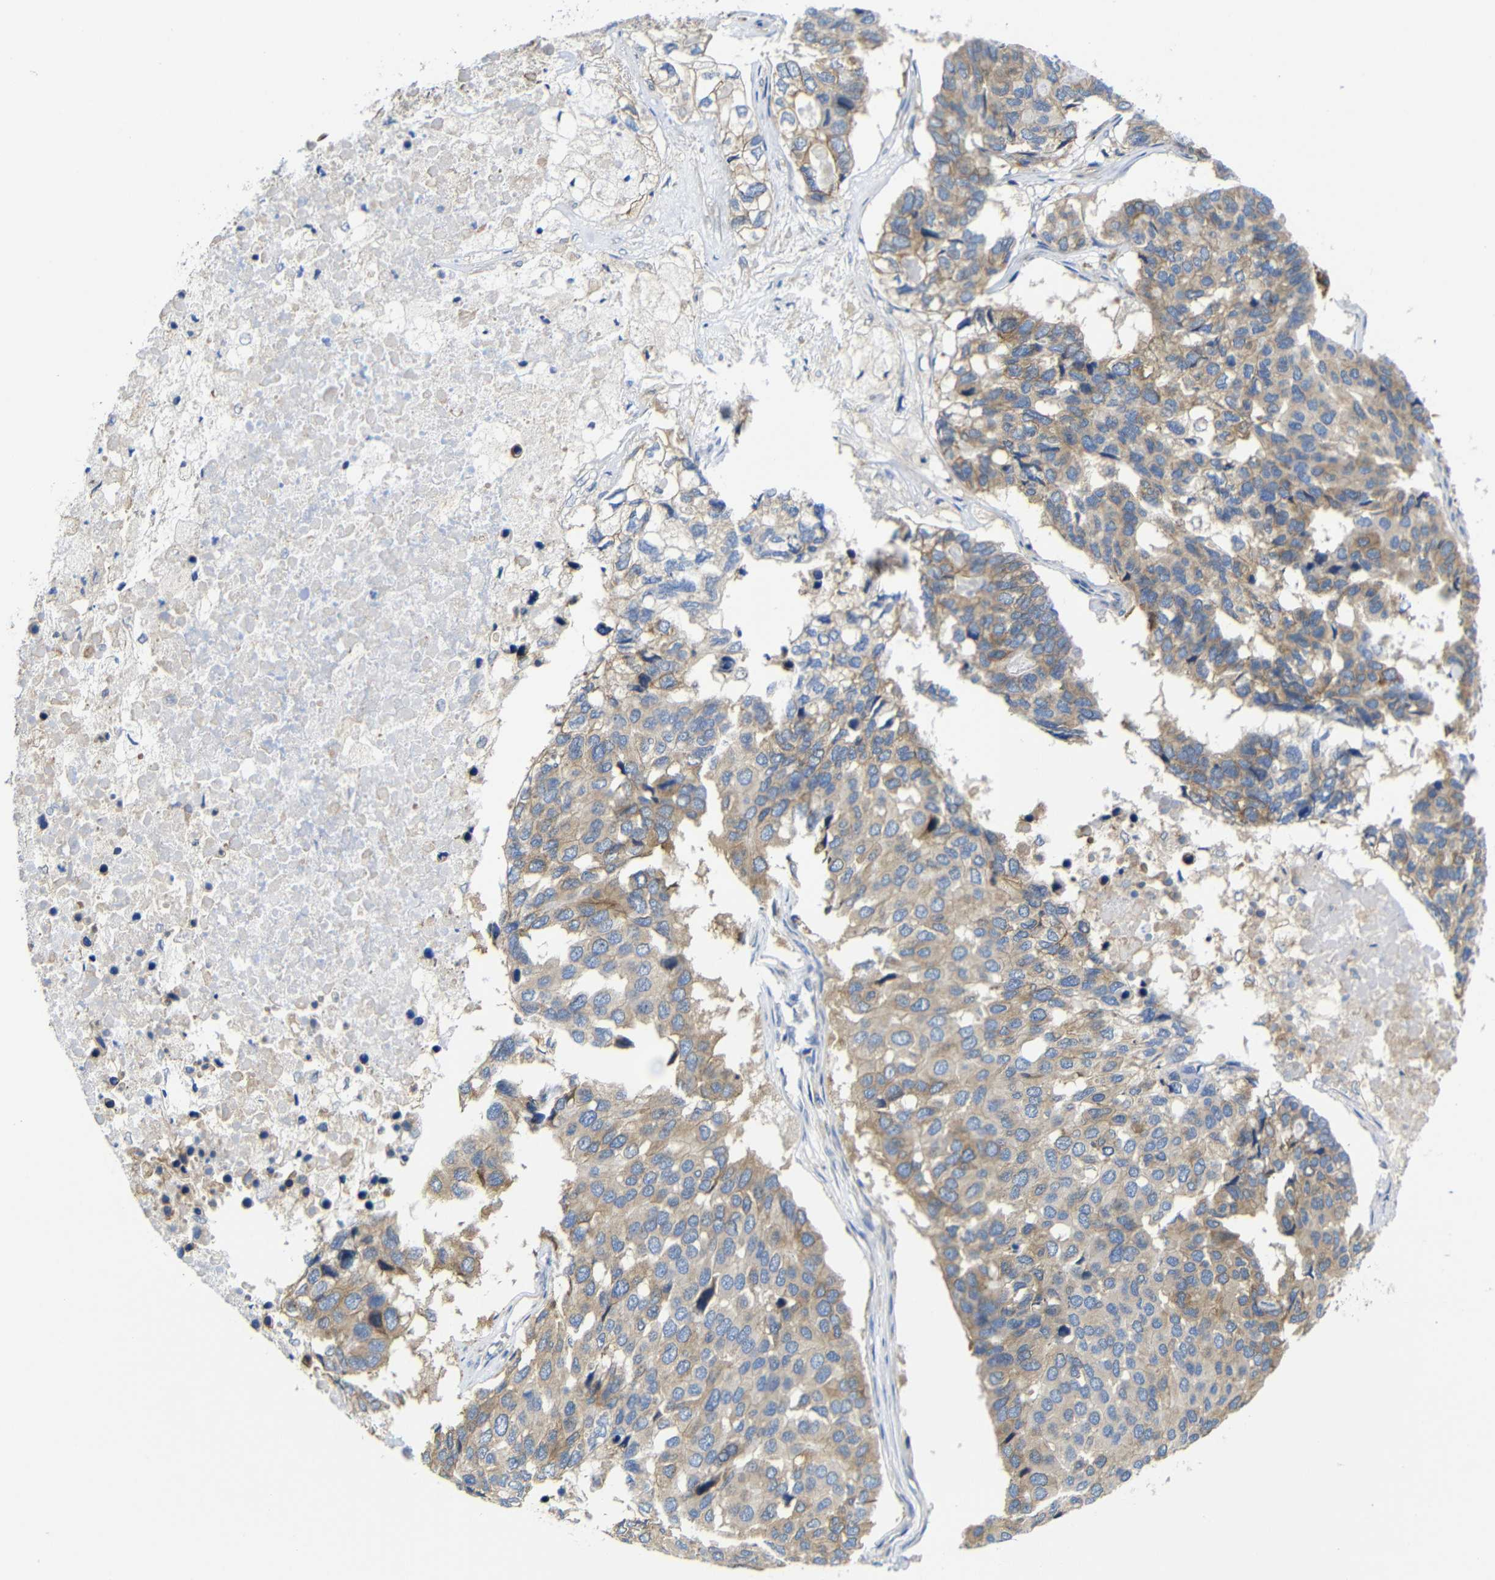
{"staining": {"intensity": "weak", "quantity": "25%-75%", "location": "cytoplasmic/membranous"}, "tissue": "pancreatic cancer", "cell_type": "Tumor cells", "image_type": "cancer", "snomed": [{"axis": "morphology", "description": "Adenocarcinoma, NOS"}, {"axis": "topography", "description": "Pancreas"}], "caption": "IHC staining of adenocarcinoma (pancreatic), which exhibits low levels of weak cytoplasmic/membranous staining in about 25%-75% of tumor cells indicating weak cytoplasmic/membranous protein expression. The staining was performed using DAB (brown) for protein detection and nuclei were counterstained in hematoxylin (blue).", "gene": "CLCC1", "patient": {"sex": "male", "age": 50}}